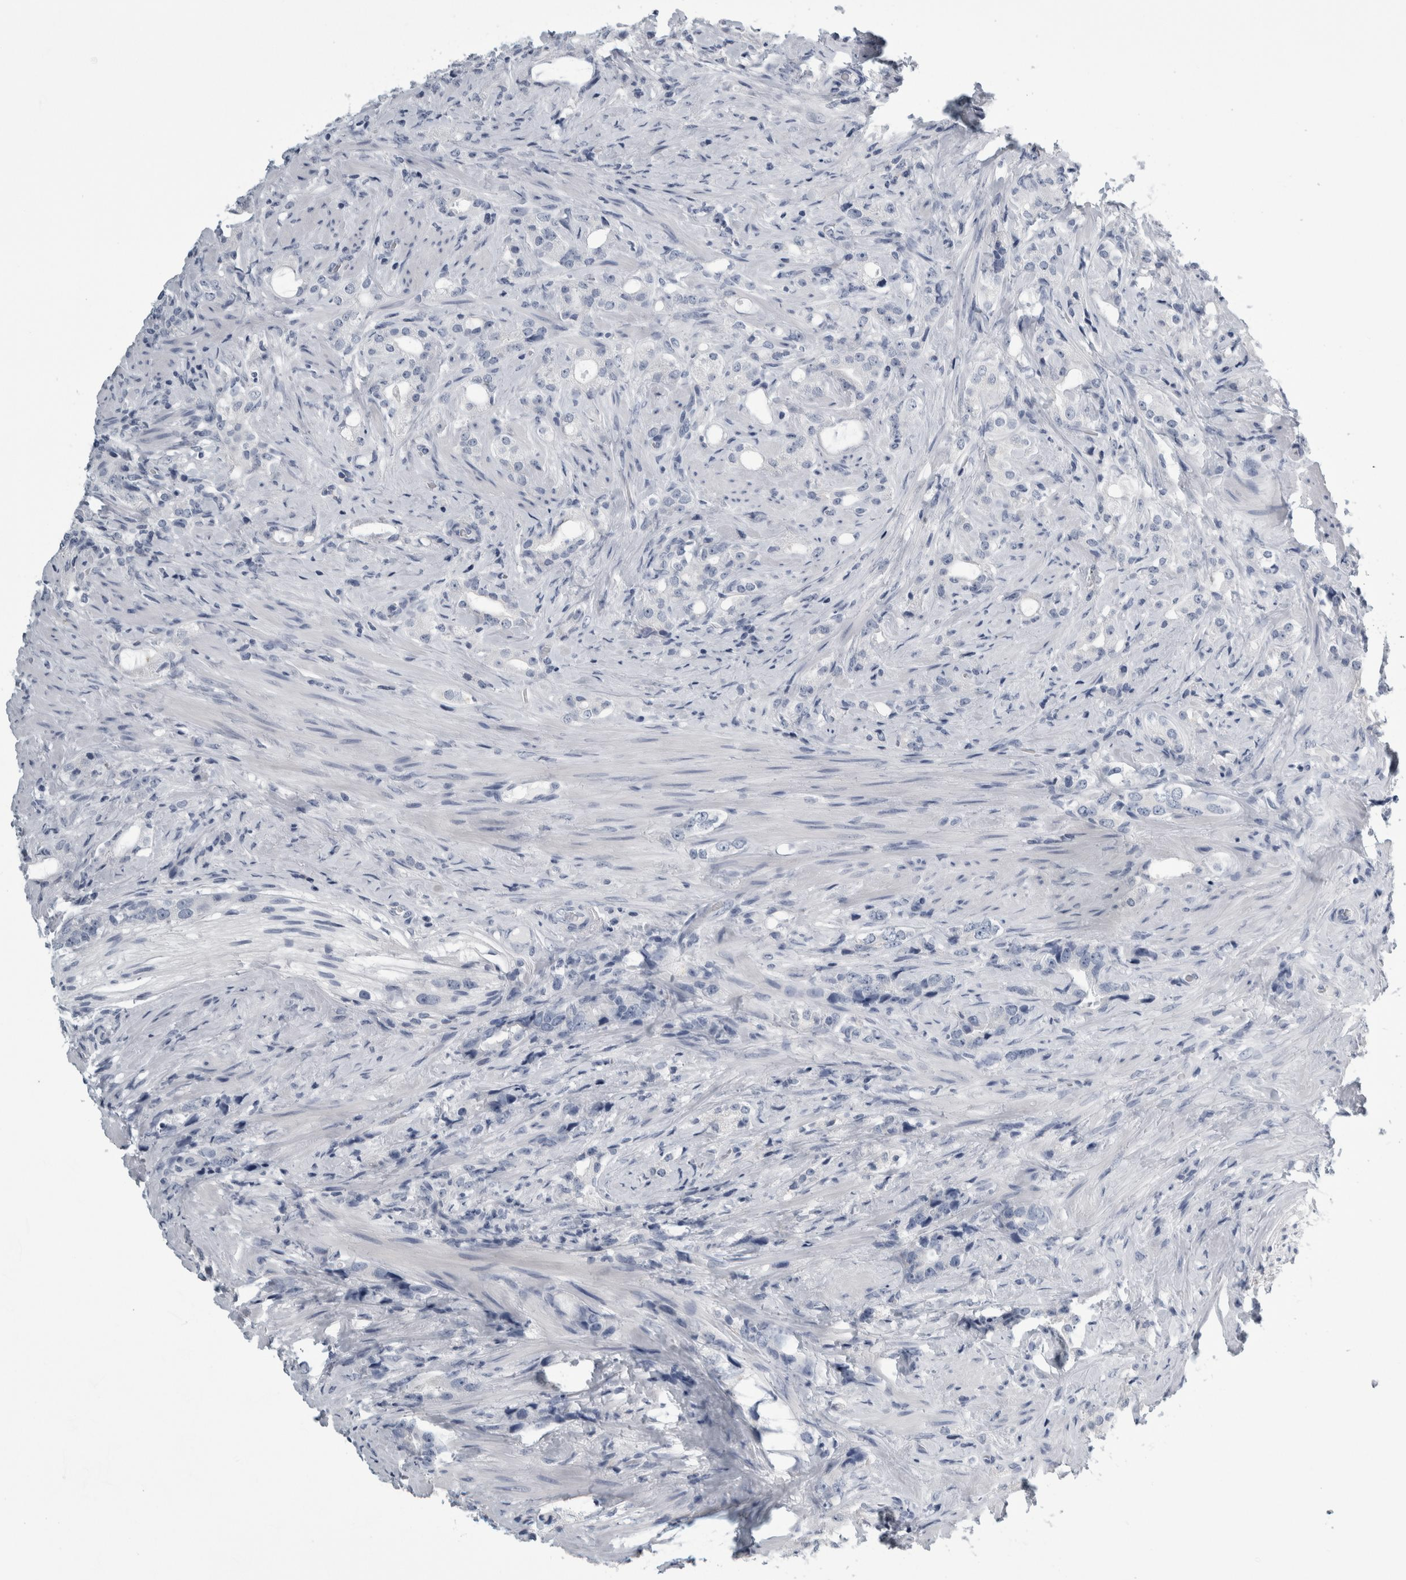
{"staining": {"intensity": "negative", "quantity": "none", "location": "none"}, "tissue": "prostate cancer", "cell_type": "Tumor cells", "image_type": "cancer", "snomed": [{"axis": "morphology", "description": "Adenocarcinoma, High grade"}, {"axis": "topography", "description": "Prostate"}], "caption": "Tumor cells are negative for protein expression in human prostate cancer (high-grade adenocarcinoma).", "gene": "ANKFY1", "patient": {"sex": "male", "age": 63}}